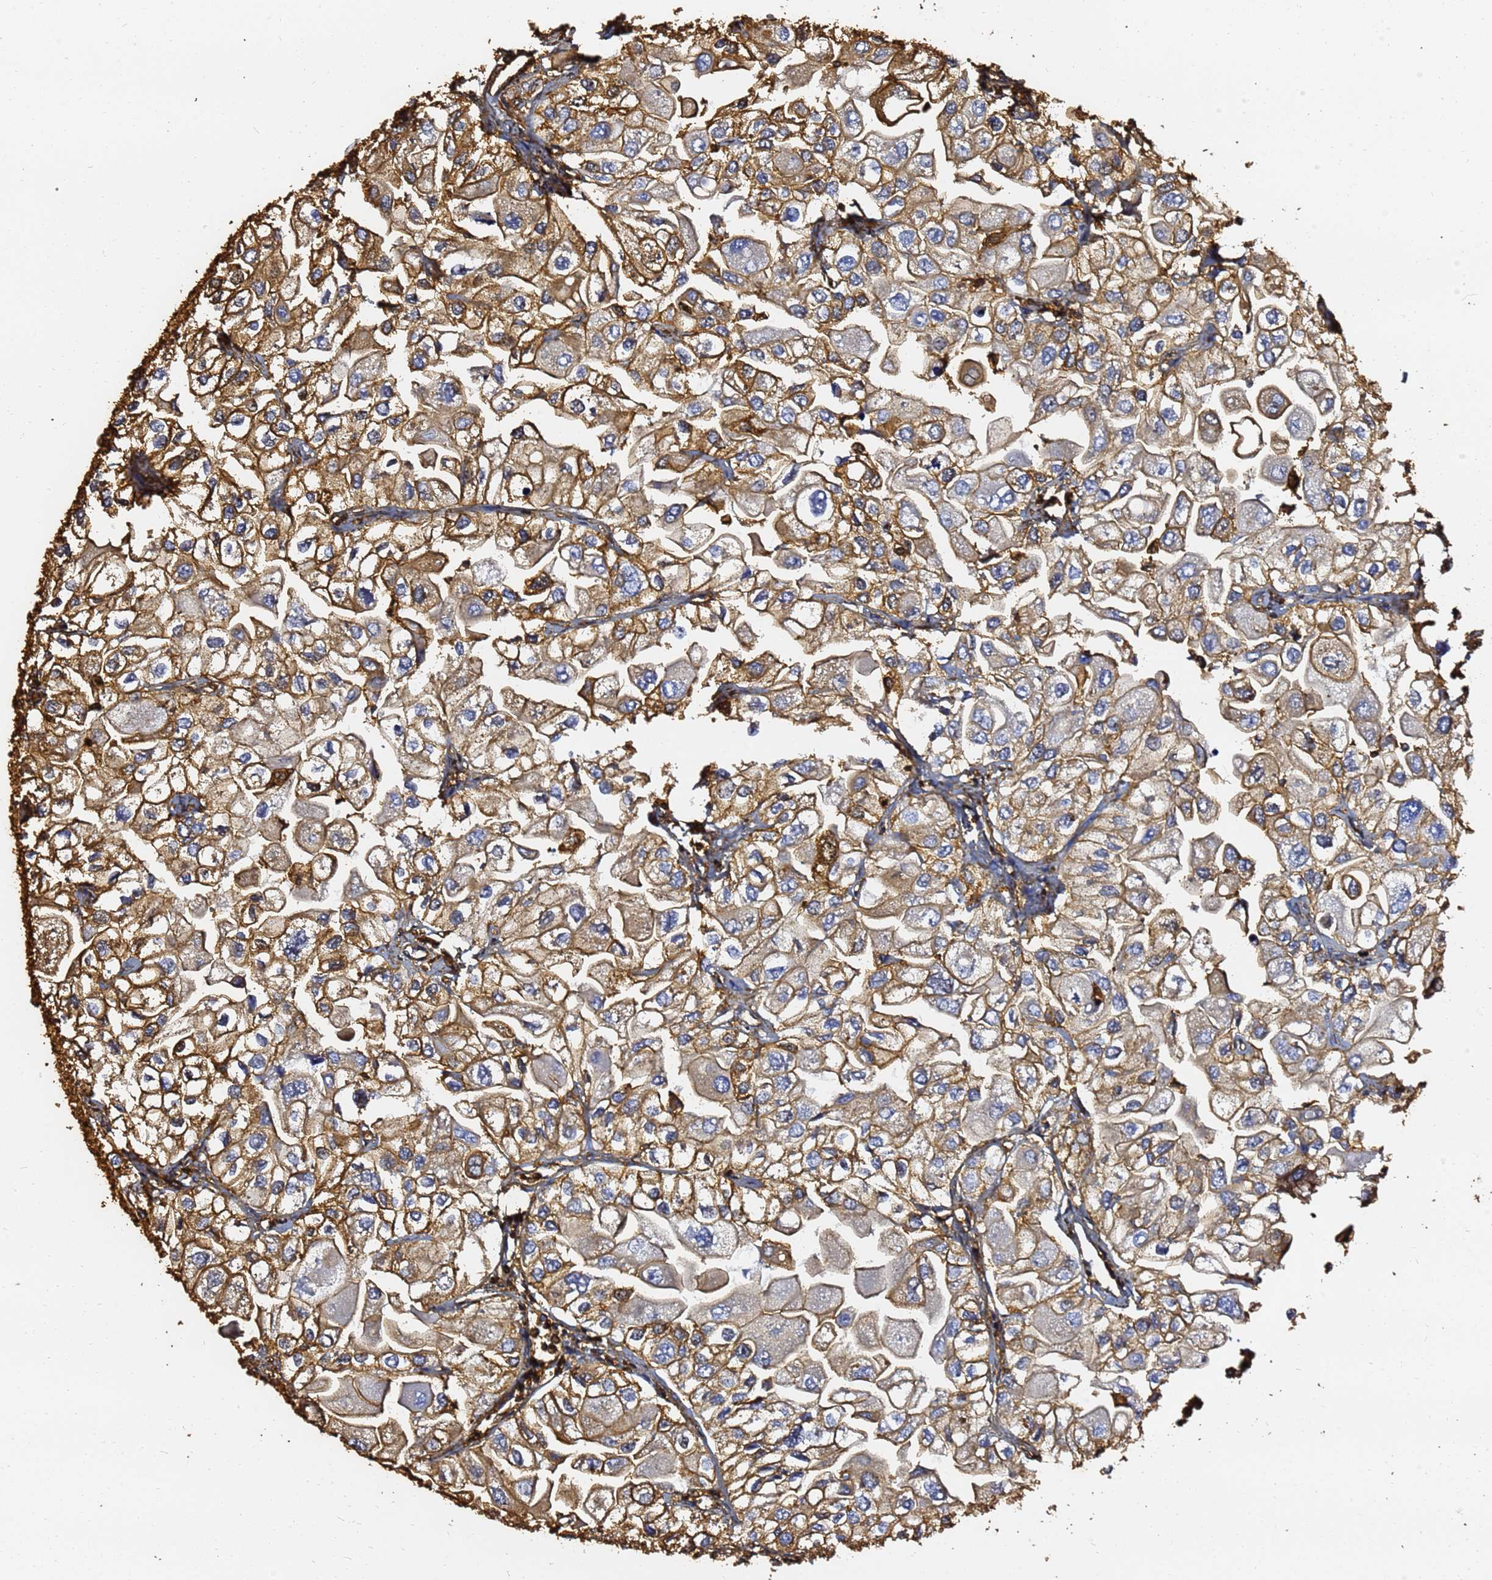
{"staining": {"intensity": "moderate", "quantity": ">75%", "location": "cytoplasmic/membranous"}, "tissue": "urothelial cancer", "cell_type": "Tumor cells", "image_type": "cancer", "snomed": [{"axis": "morphology", "description": "Urothelial carcinoma, High grade"}, {"axis": "topography", "description": "Urinary bladder"}], "caption": "Moderate cytoplasmic/membranous expression for a protein is appreciated in about >75% of tumor cells of urothelial cancer using IHC.", "gene": "ACTB", "patient": {"sex": "male", "age": 64}}